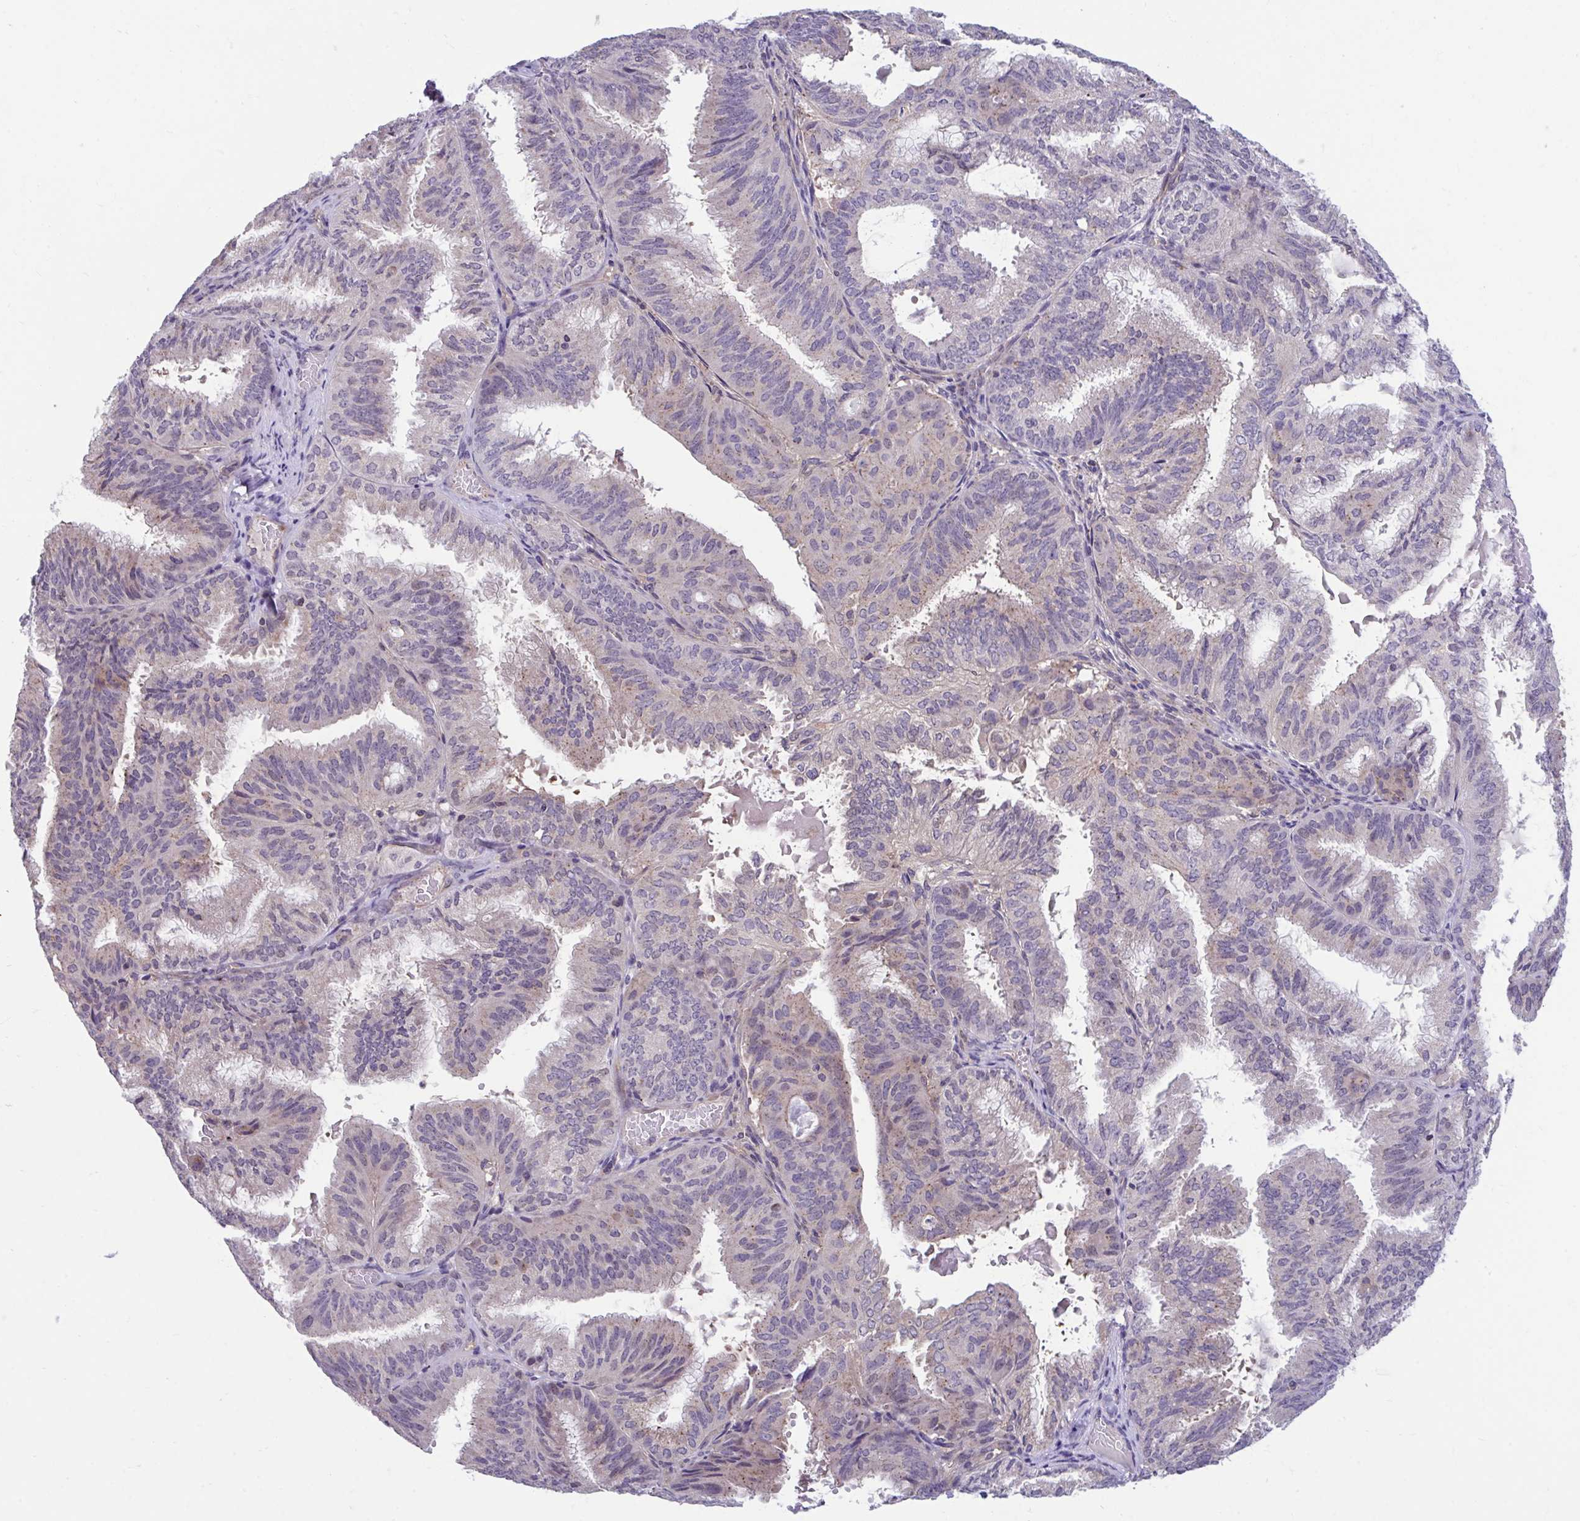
{"staining": {"intensity": "weak", "quantity": "<25%", "location": "cytoplasmic/membranous,nuclear"}, "tissue": "endometrial cancer", "cell_type": "Tumor cells", "image_type": "cancer", "snomed": [{"axis": "morphology", "description": "Adenocarcinoma, NOS"}, {"axis": "topography", "description": "Endometrium"}], "caption": "High power microscopy image of an immunohistochemistry histopathology image of endometrial adenocarcinoma, revealing no significant positivity in tumor cells.", "gene": "IST1", "patient": {"sex": "female", "age": 49}}